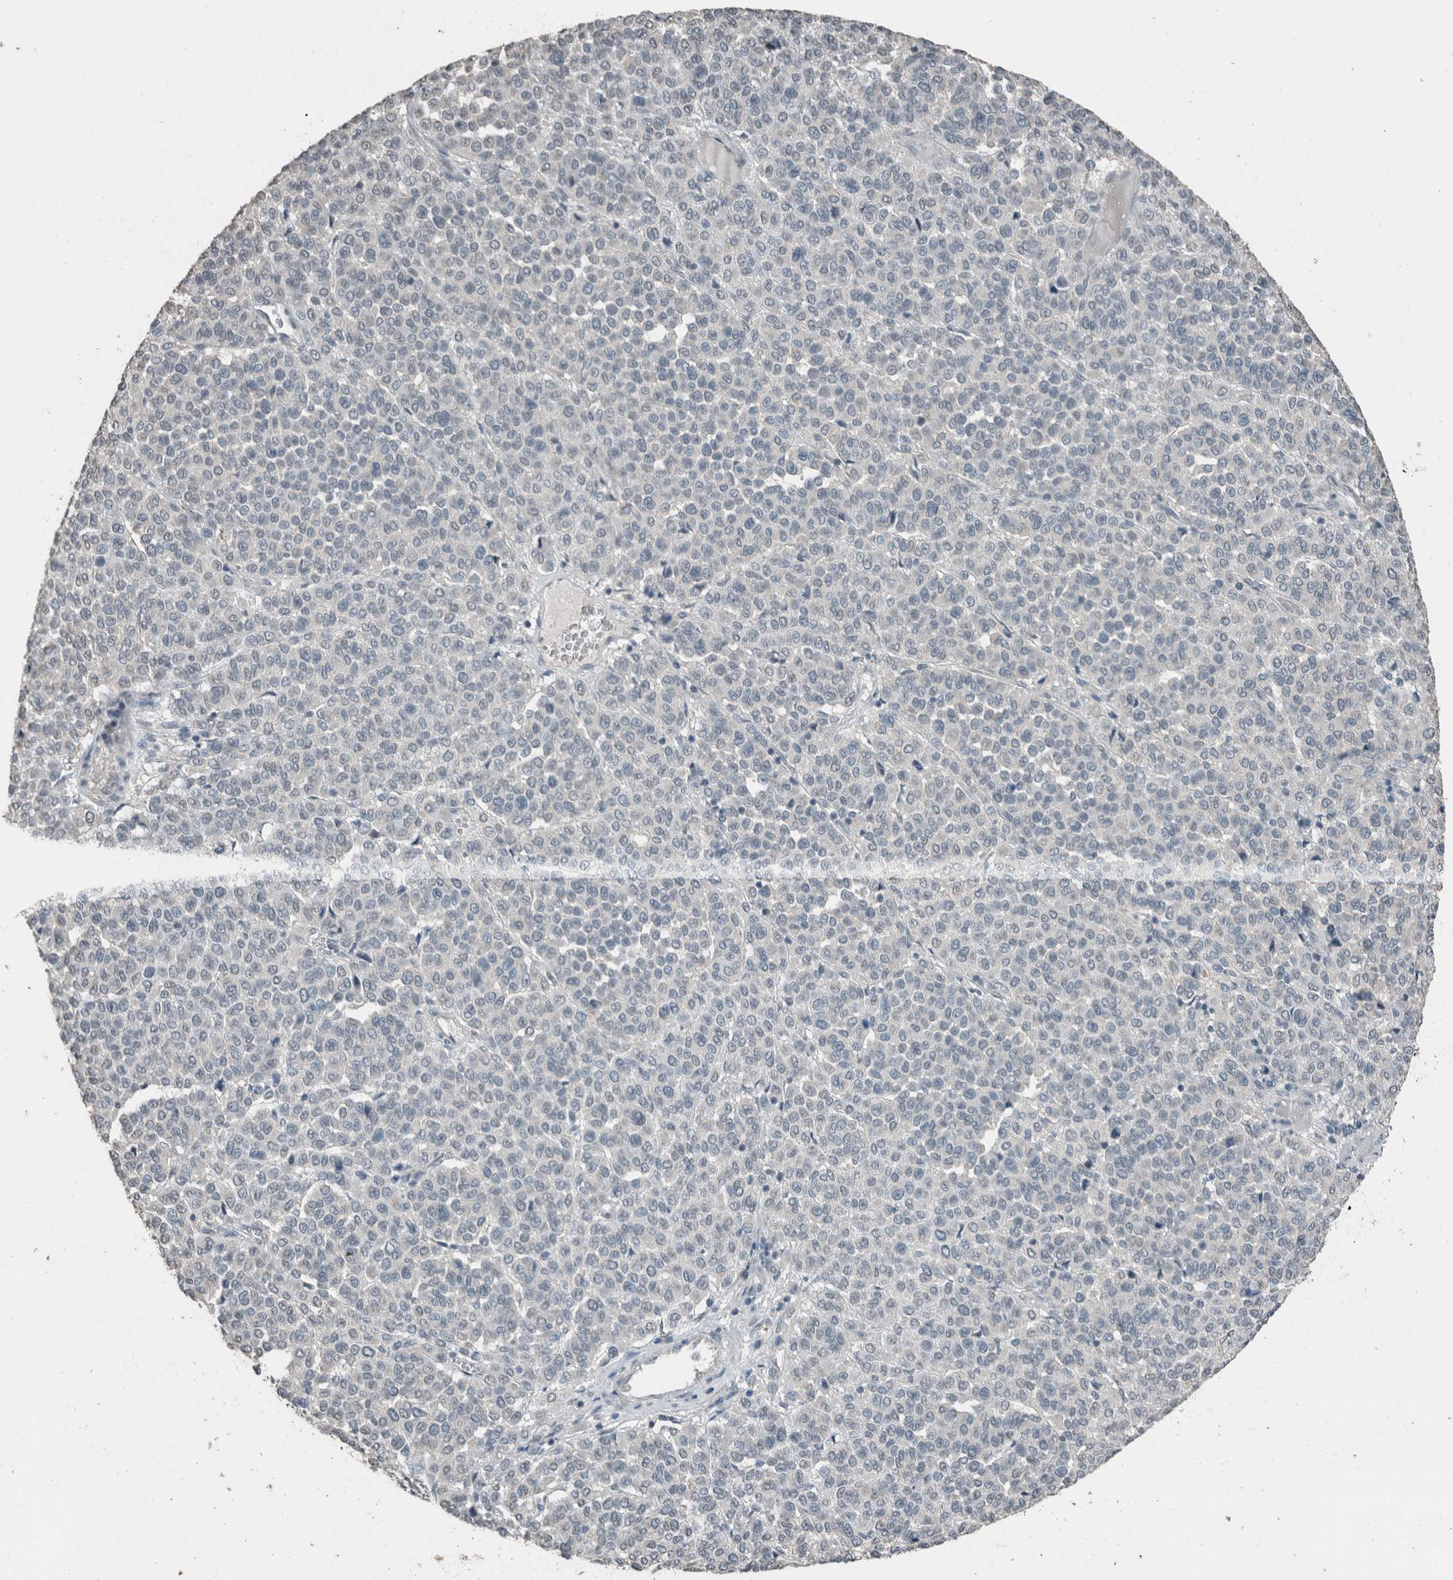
{"staining": {"intensity": "negative", "quantity": "none", "location": "none"}, "tissue": "melanoma", "cell_type": "Tumor cells", "image_type": "cancer", "snomed": [{"axis": "morphology", "description": "Malignant melanoma, Metastatic site"}, {"axis": "topography", "description": "Pancreas"}], "caption": "Tumor cells are negative for brown protein staining in malignant melanoma (metastatic site).", "gene": "ACVR2B", "patient": {"sex": "female", "age": 30}}